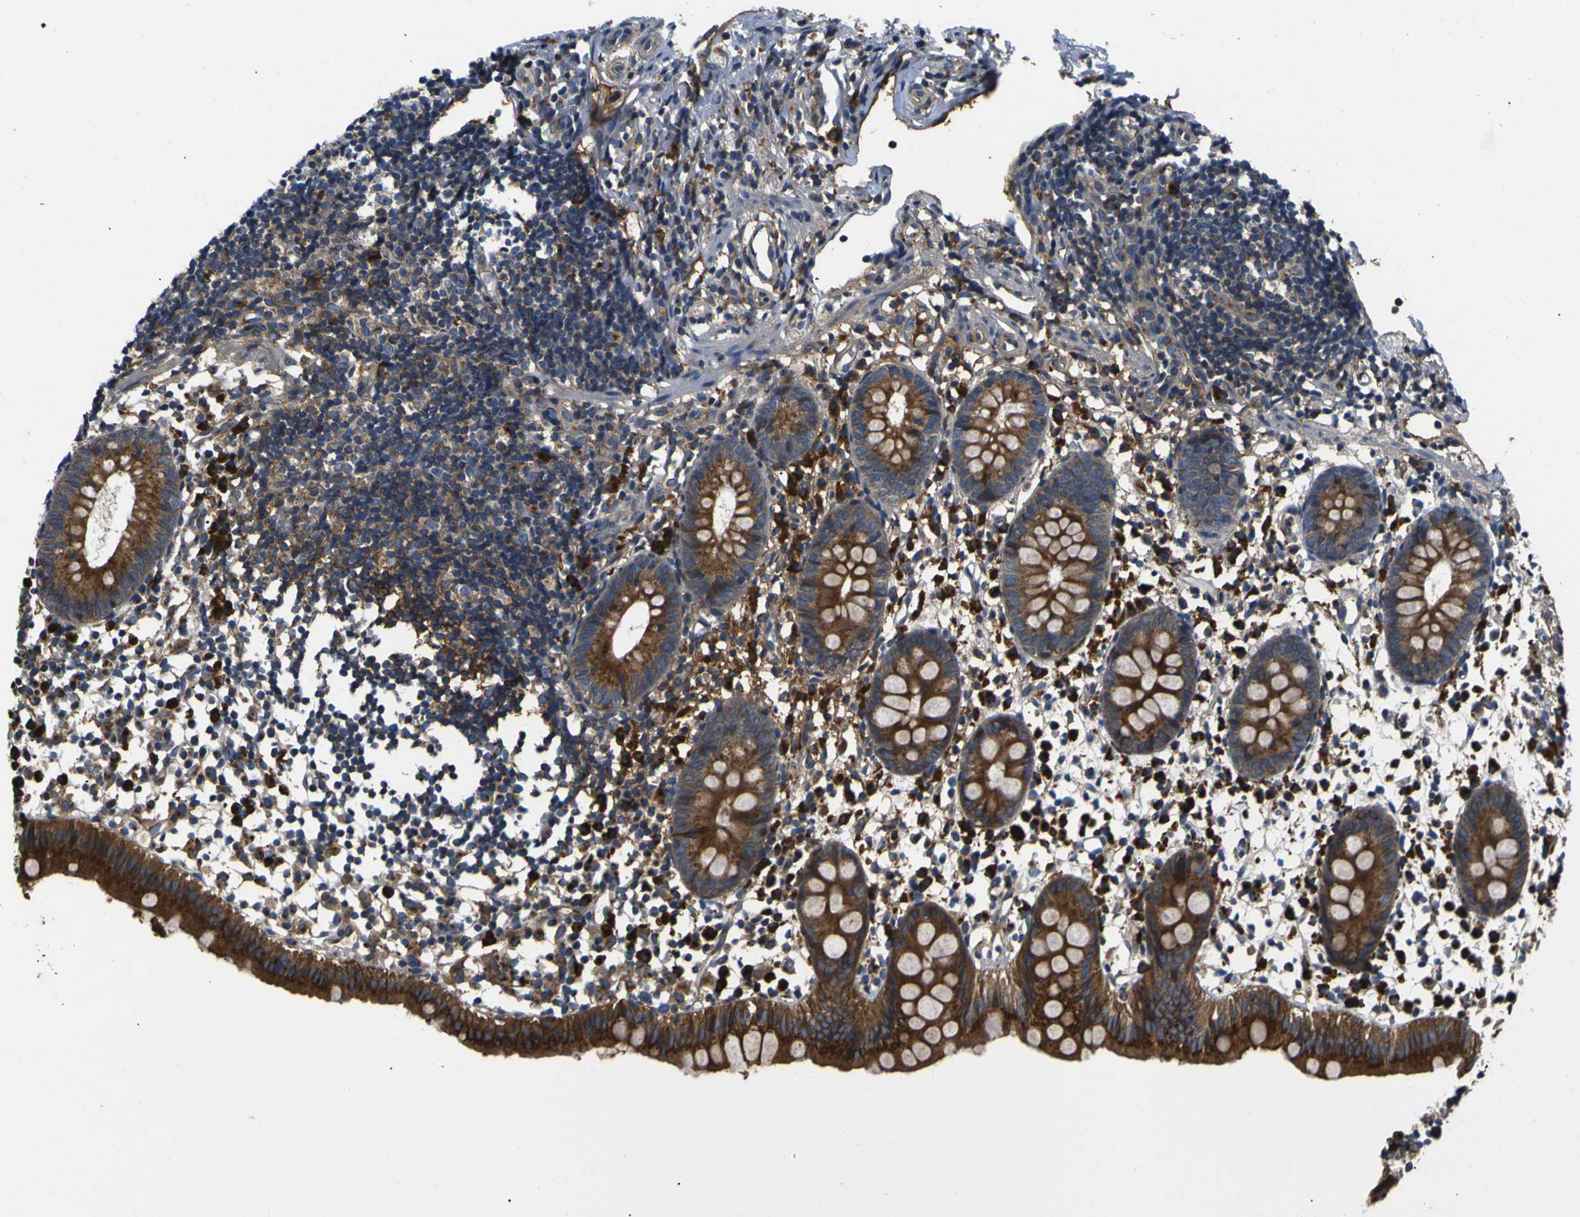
{"staining": {"intensity": "strong", "quantity": ">75%", "location": "cytoplasmic/membranous"}, "tissue": "appendix", "cell_type": "Glandular cells", "image_type": "normal", "snomed": [{"axis": "morphology", "description": "Normal tissue, NOS"}, {"axis": "topography", "description": "Appendix"}], "caption": "Immunohistochemistry staining of benign appendix, which displays high levels of strong cytoplasmic/membranous staining in approximately >75% of glandular cells indicating strong cytoplasmic/membranous protein positivity. The staining was performed using DAB (brown) for protein detection and nuclei were counterstained in hematoxylin (blue).", "gene": "RAB1B", "patient": {"sex": "female", "age": 20}}